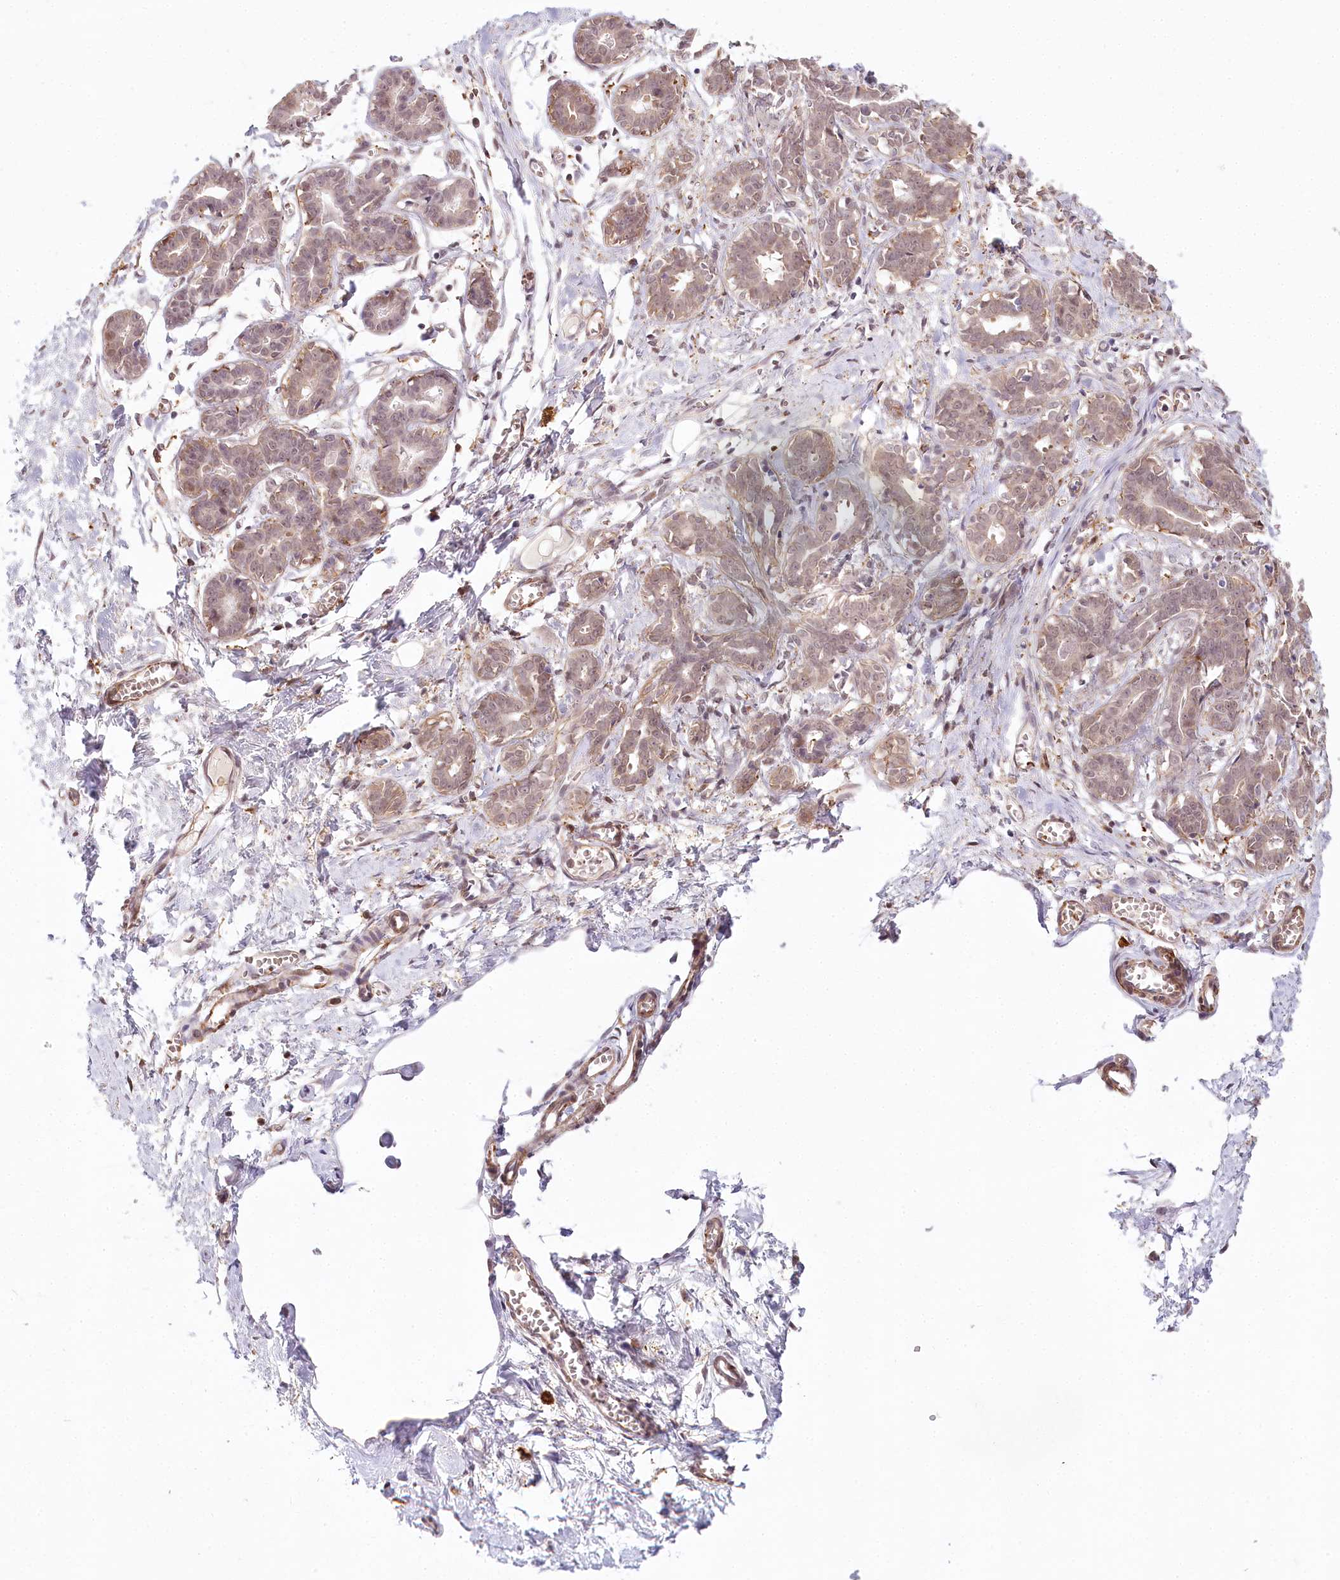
{"staining": {"intensity": "negative", "quantity": "none", "location": "none"}, "tissue": "breast", "cell_type": "Adipocytes", "image_type": "normal", "snomed": [{"axis": "morphology", "description": "Normal tissue, NOS"}, {"axis": "topography", "description": "Breast"}], "caption": "High power microscopy photomicrograph of an immunohistochemistry histopathology image of benign breast, revealing no significant positivity in adipocytes.", "gene": "TUBGCP2", "patient": {"sex": "female", "age": 27}}